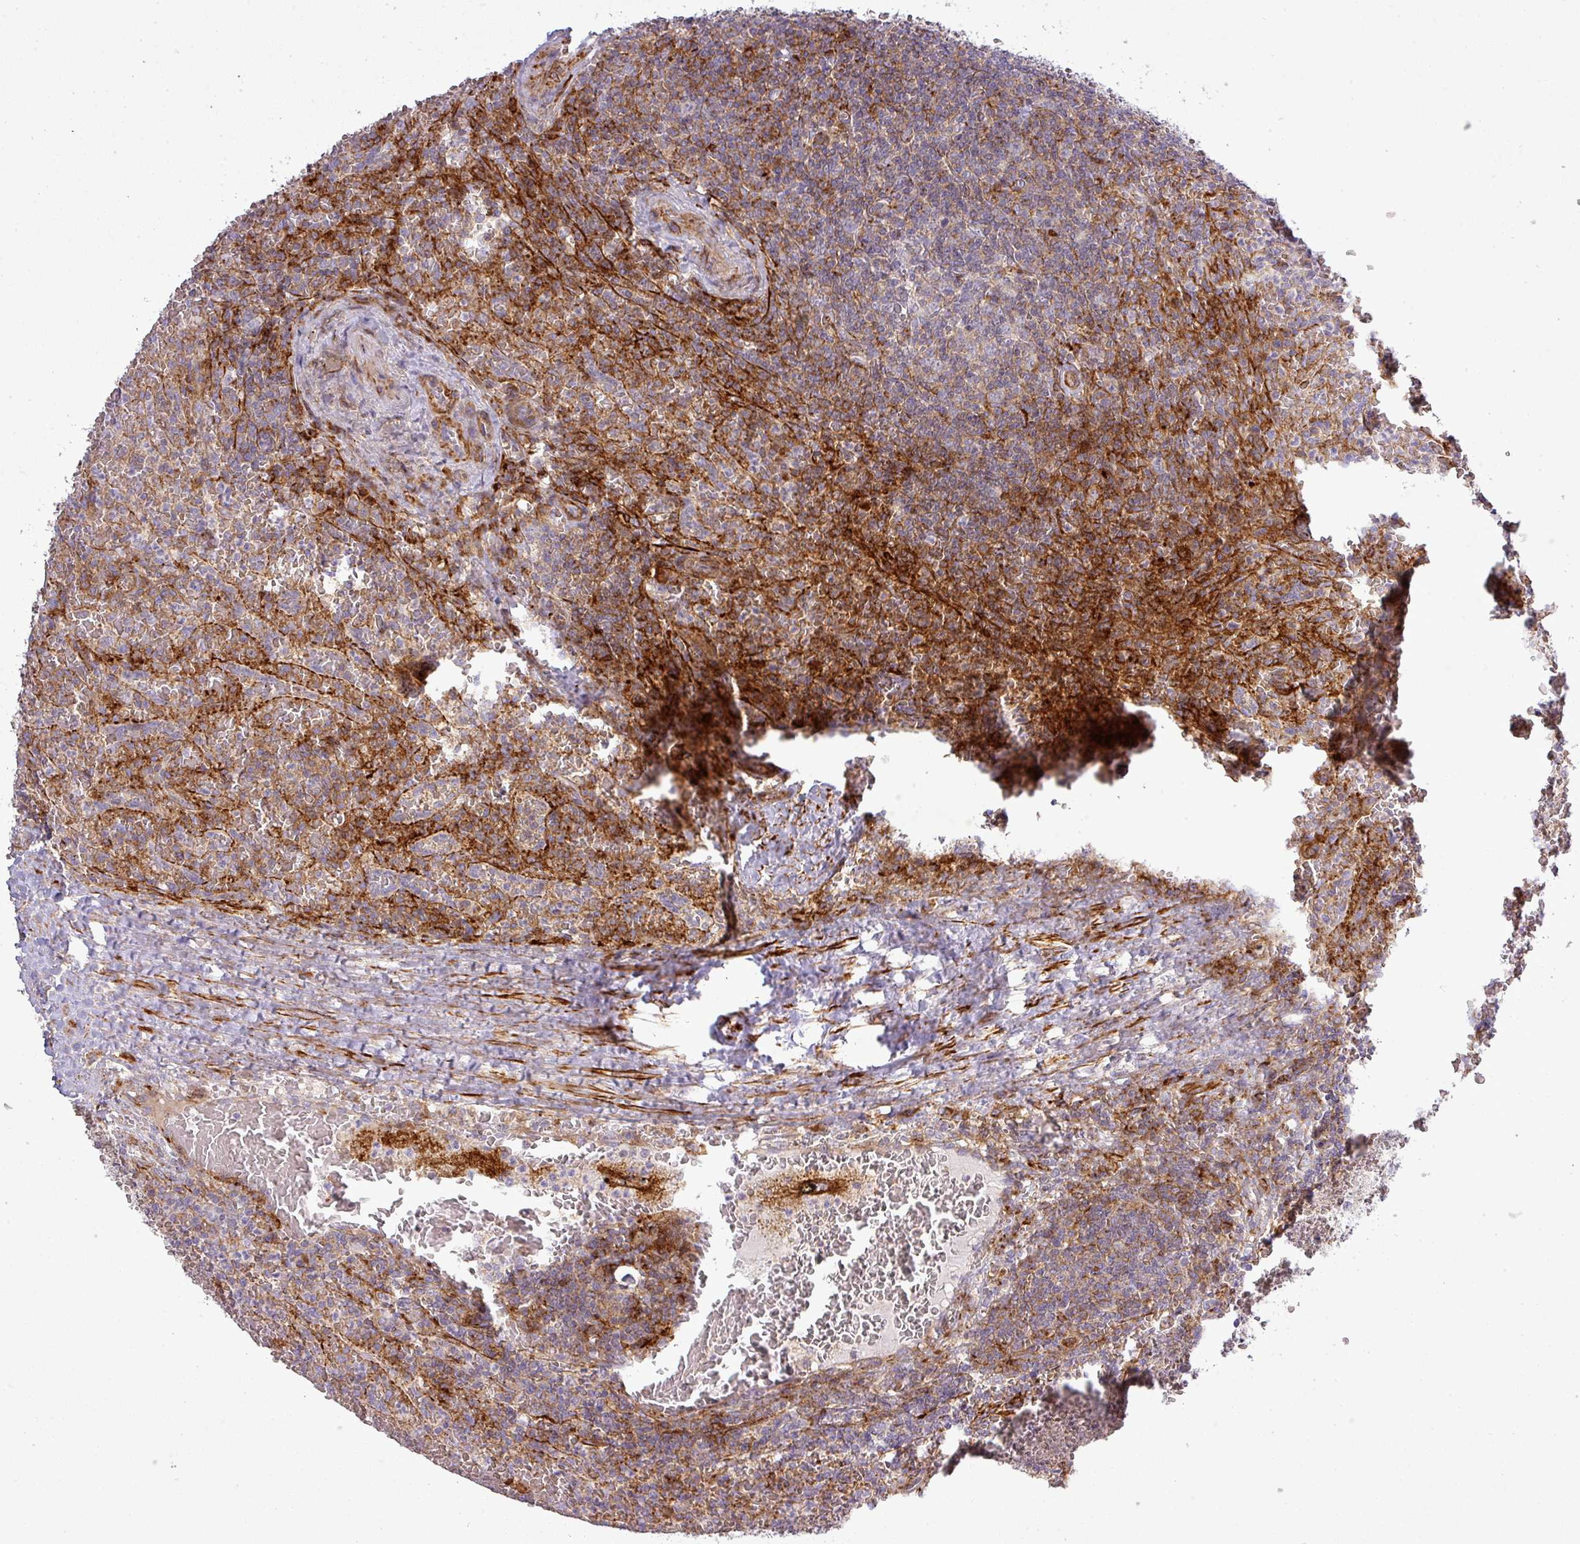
{"staining": {"intensity": "moderate", "quantity": "25%-75%", "location": "cytoplasmic/membranous"}, "tissue": "lymphoma", "cell_type": "Tumor cells", "image_type": "cancer", "snomed": [{"axis": "morphology", "description": "Malignant lymphoma, non-Hodgkin's type, Low grade"}, {"axis": "topography", "description": "Spleen"}], "caption": "Low-grade malignant lymphoma, non-Hodgkin's type stained for a protein demonstrates moderate cytoplasmic/membranous positivity in tumor cells.", "gene": "TPRA1", "patient": {"sex": "female", "age": 64}}